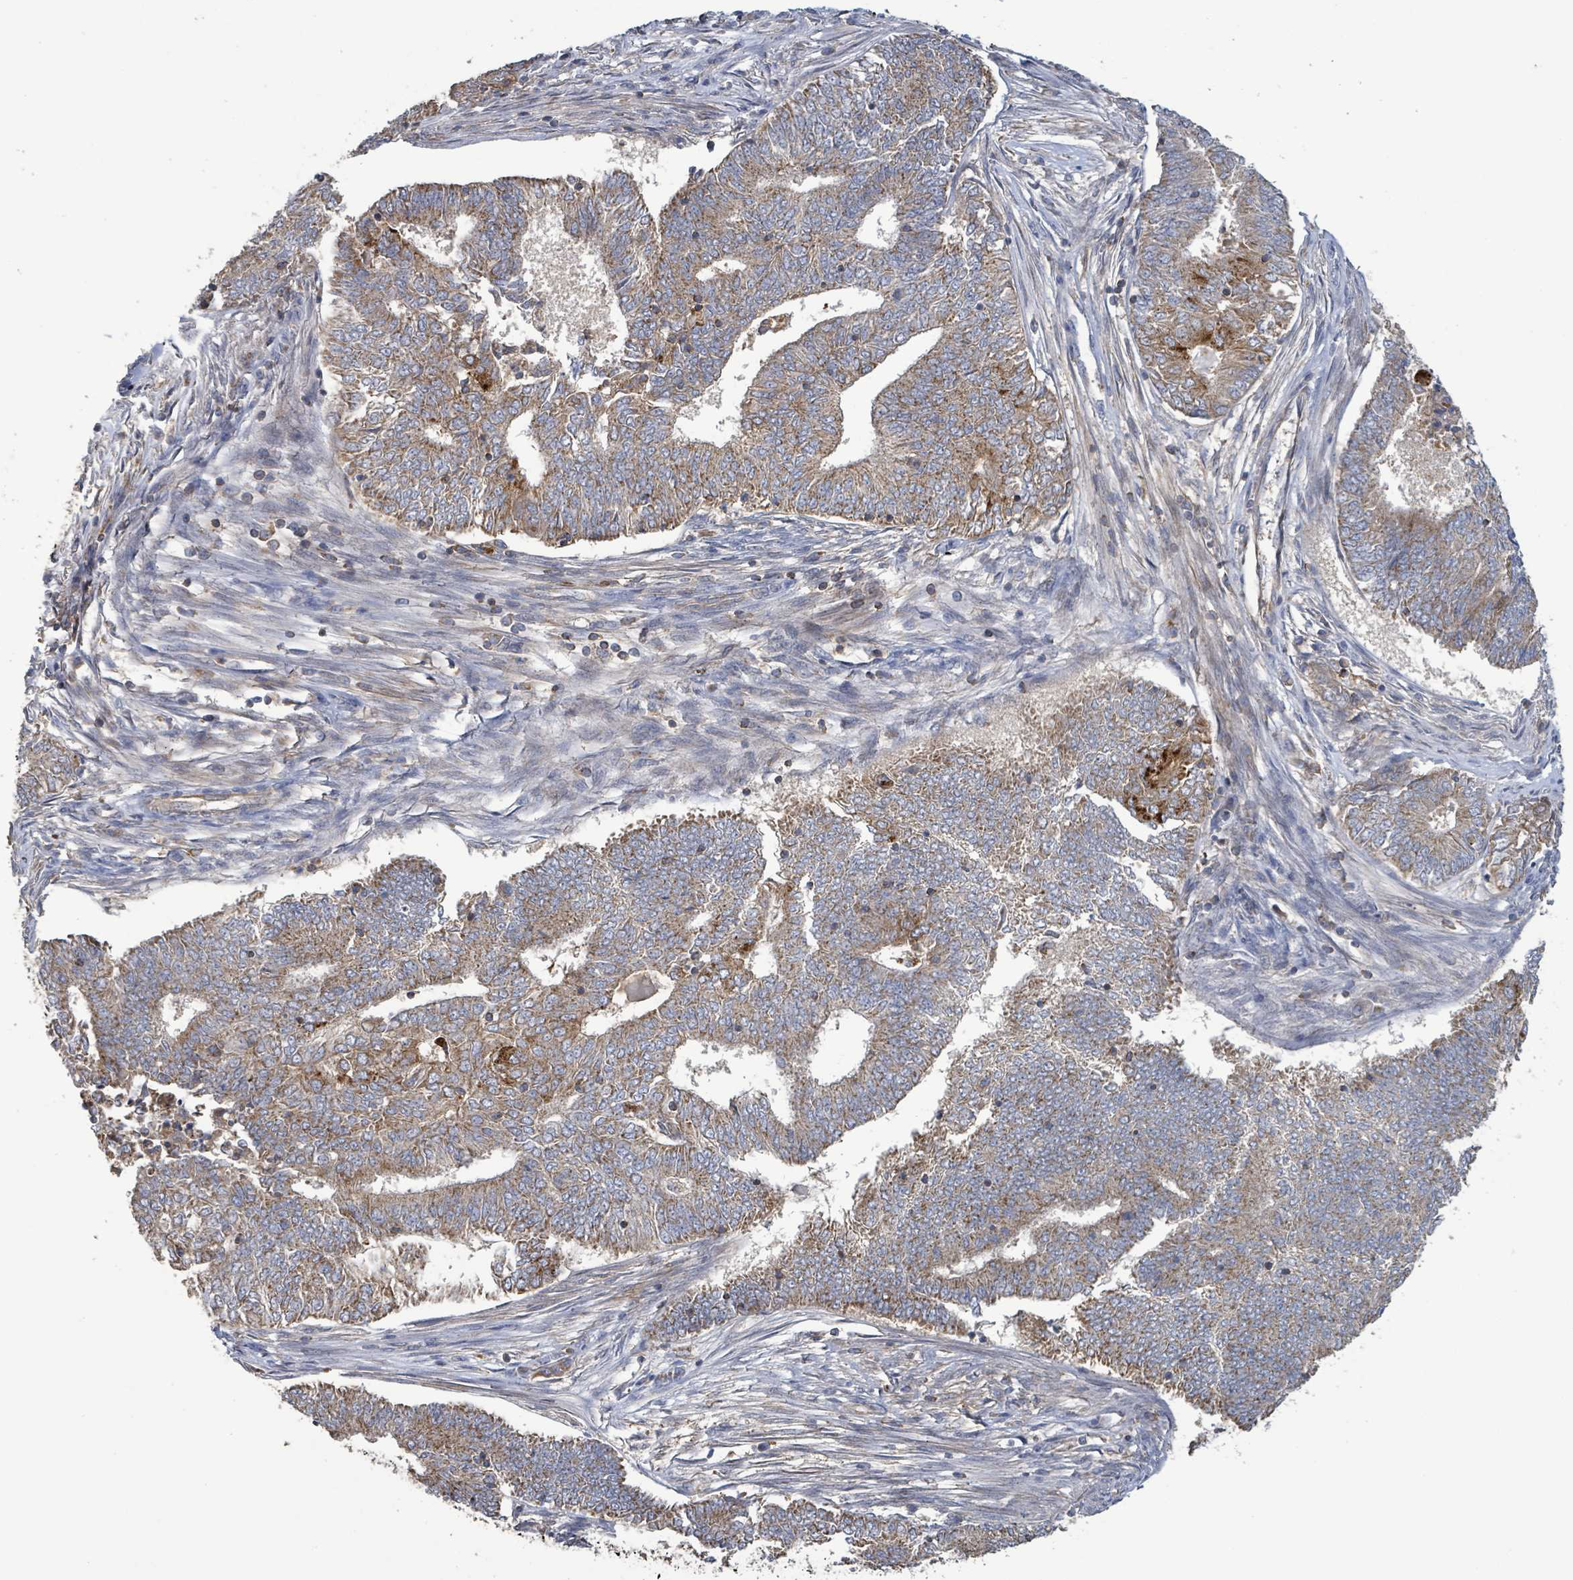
{"staining": {"intensity": "moderate", "quantity": "25%-75%", "location": "cytoplasmic/membranous"}, "tissue": "endometrial cancer", "cell_type": "Tumor cells", "image_type": "cancer", "snomed": [{"axis": "morphology", "description": "Adenocarcinoma, NOS"}, {"axis": "topography", "description": "Endometrium"}], "caption": "Immunohistochemistry (IHC) of human endometrial adenocarcinoma displays medium levels of moderate cytoplasmic/membranous staining in about 25%-75% of tumor cells.", "gene": "PLAAT1", "patient": {"sex": "female", "age": 62}}